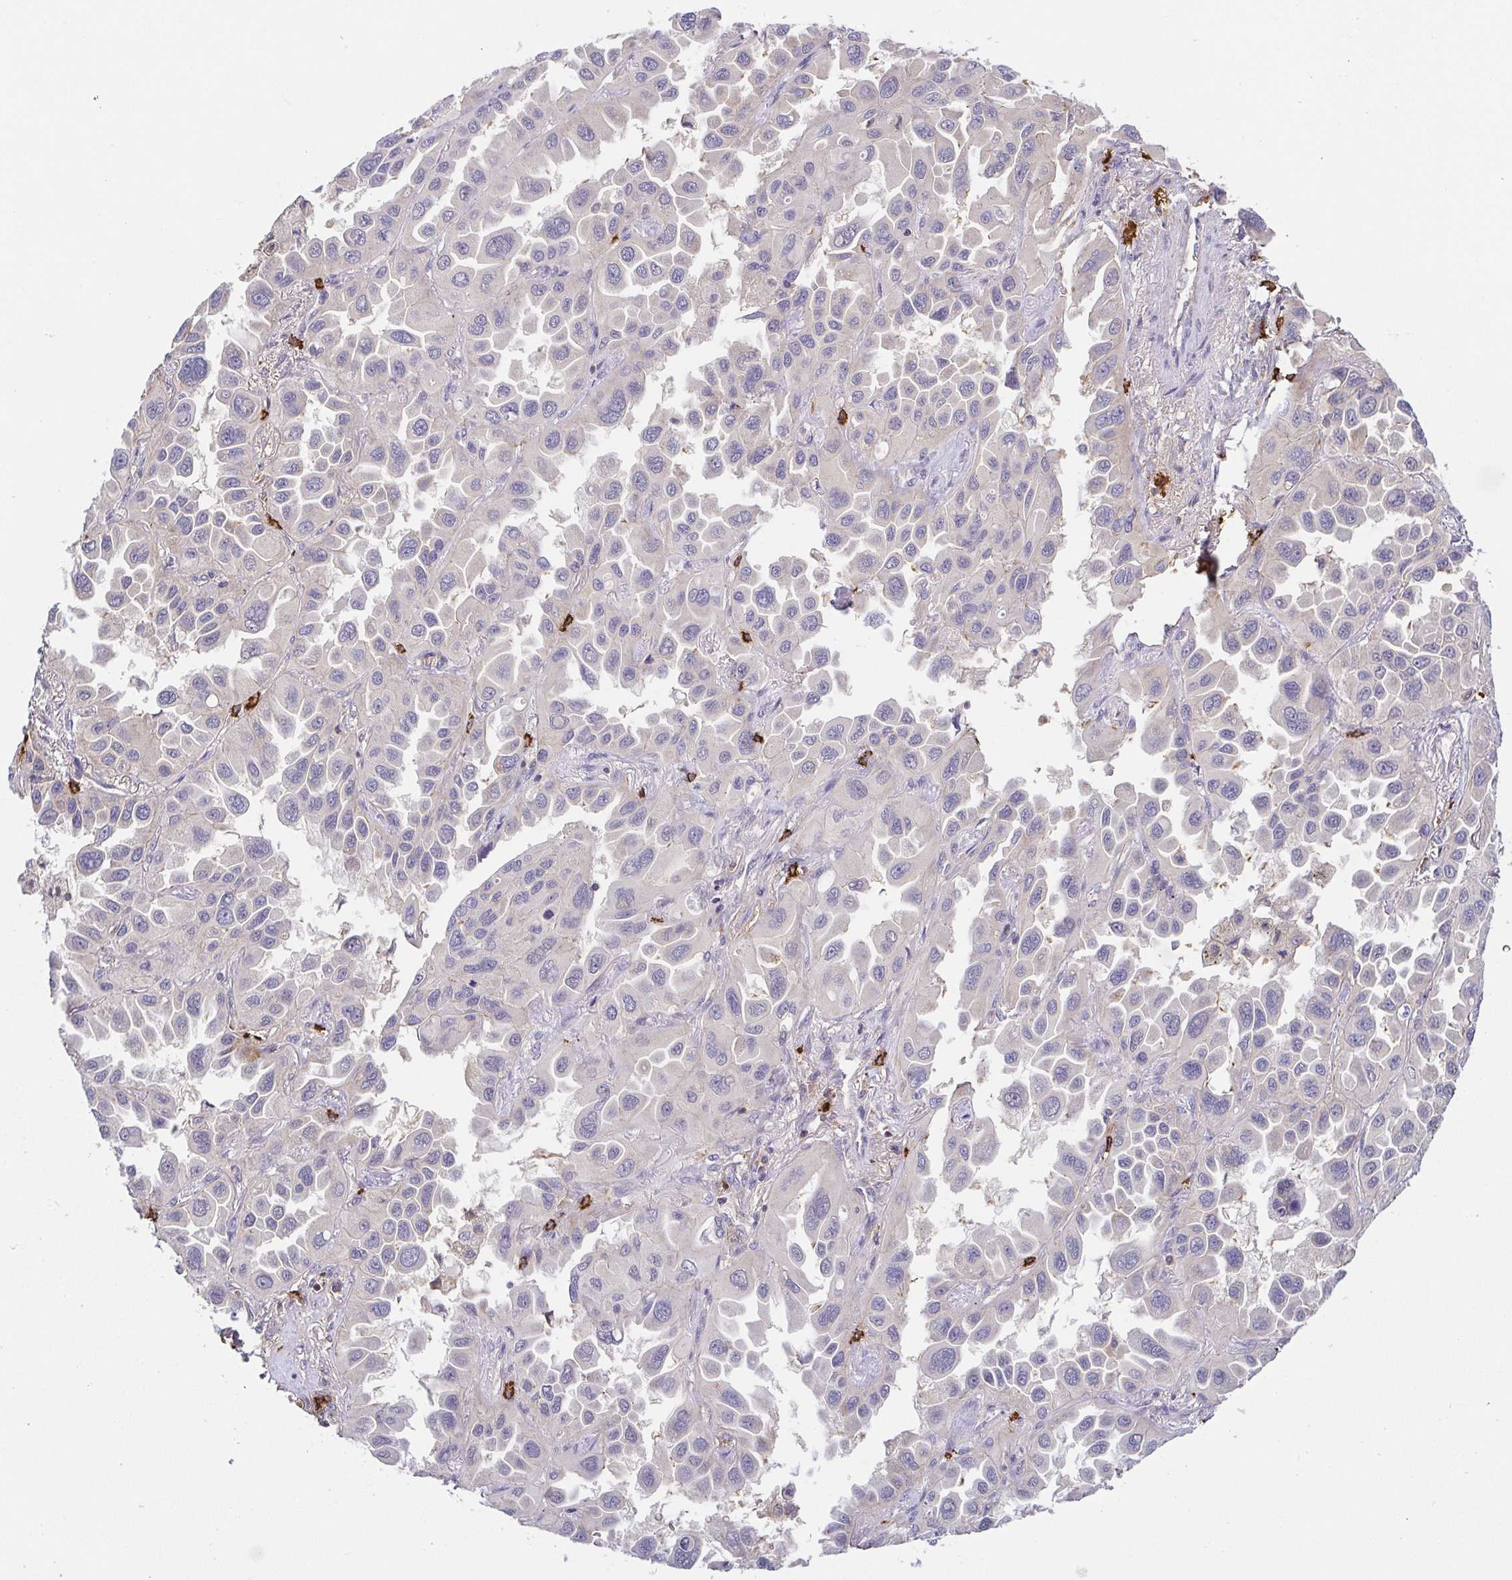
{"staining": {"intensity": "negative", "quantity": "none", "location": "none"}, "tissue": "lung cancer", "cell_type": "Tumor cells", "image_type": "cancer", "snomed": [{"axis": "morphology", "description": "Adenocarcinoma, NOS"}, {"axis": "topography", "description": "Lung"}], "caption": "DAB immunohistochemical staining of lung cancer (adenocarcinoma) exhibits no significant staining in tumor cells. (Immunohistochemistry, brightfield microscopy, high magnification).", "gene": "PREPL", "patient": {"sex": "male", "age": 64}}